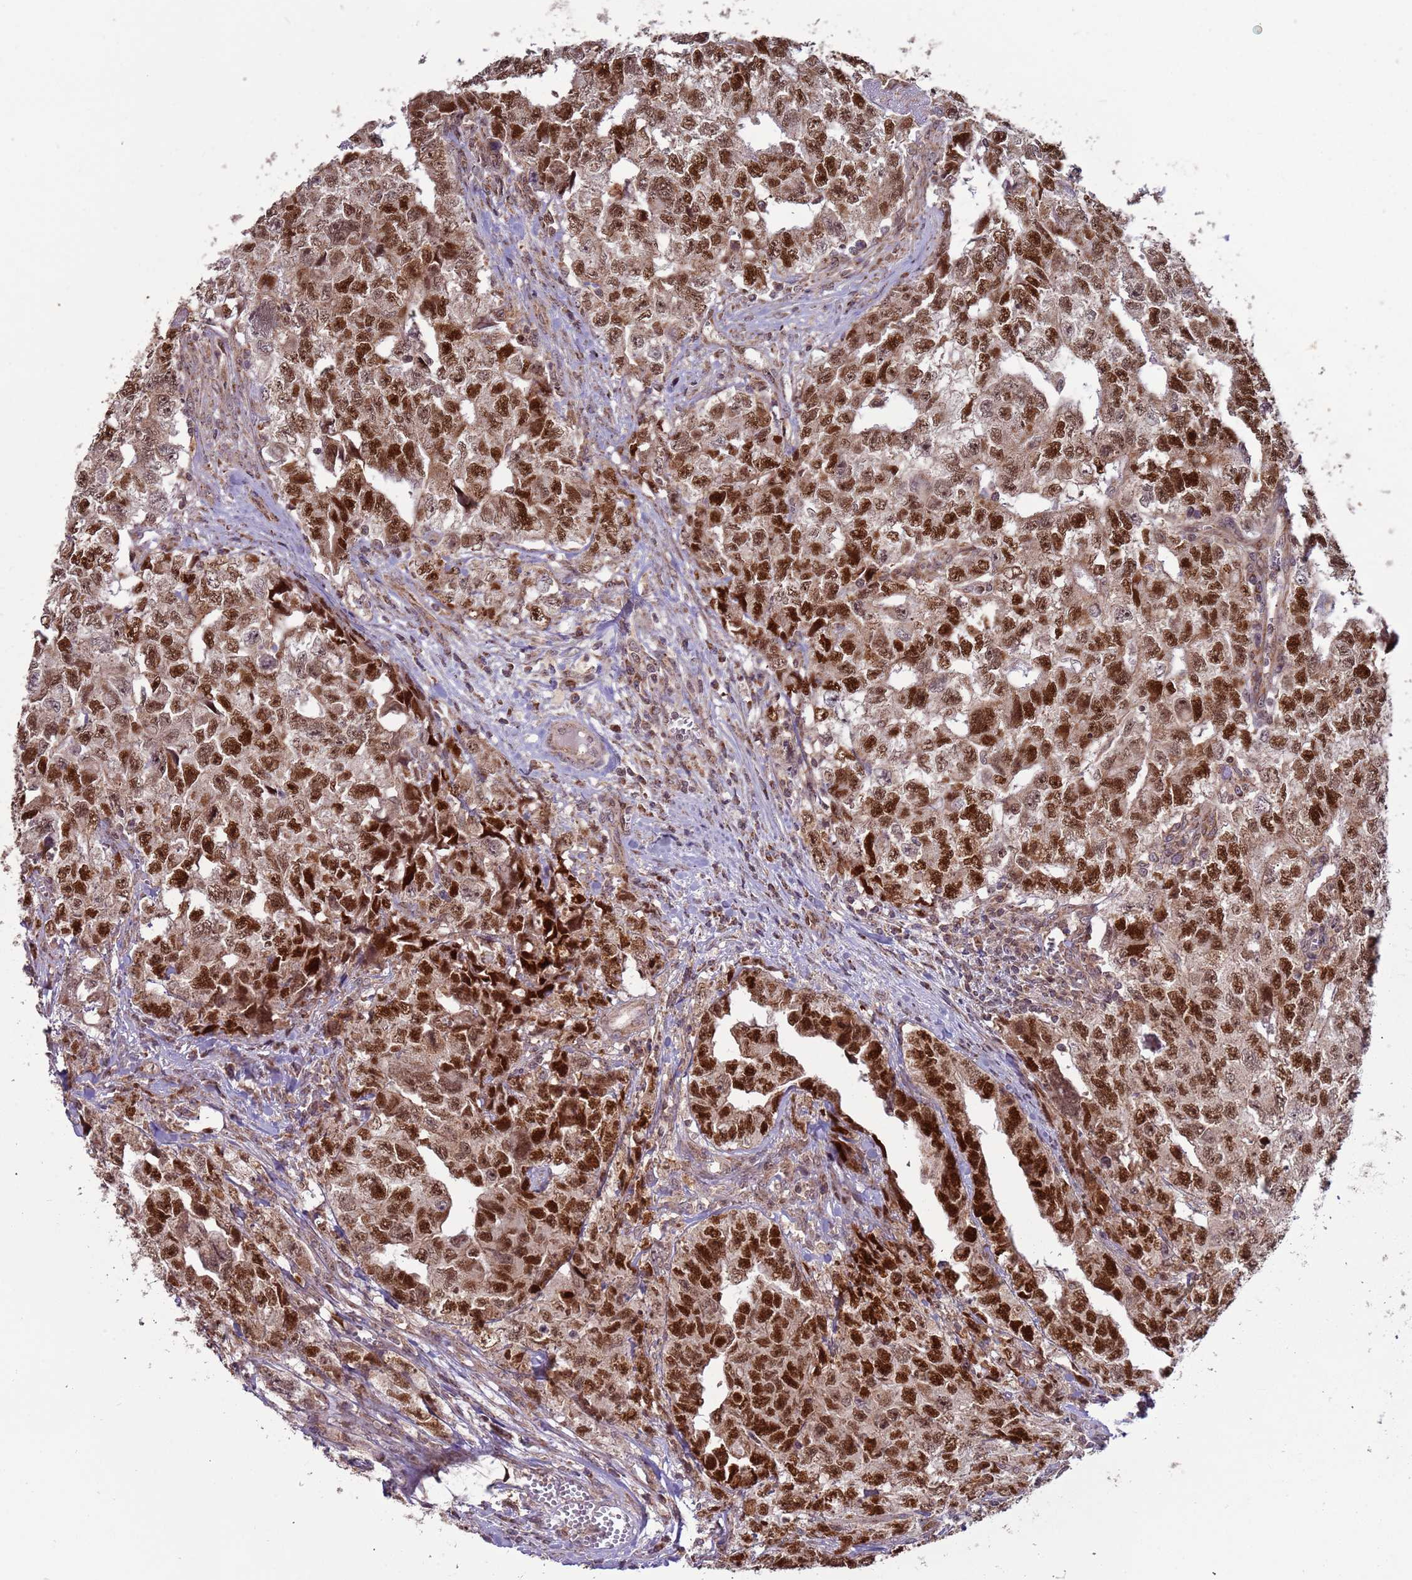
{"staining": {"intensity": "strong", "quantity": ">75%", "location": "nuclear"}, "tissue": "testis cancer", "cell_type": "Tumor cells", "image_type": "cancer", "snomed": [{"axis": "morphology", "description": "Carcinoma, Embryonal, NOS"}, {"axis": "topography", "description": "Testis"}], "caption": "A brown stain shows strong nuclear staining of a protein in human testis cancer tumor cells.", "gene": "RCOR2", "patient": {"sex": "male", "age": 31}}